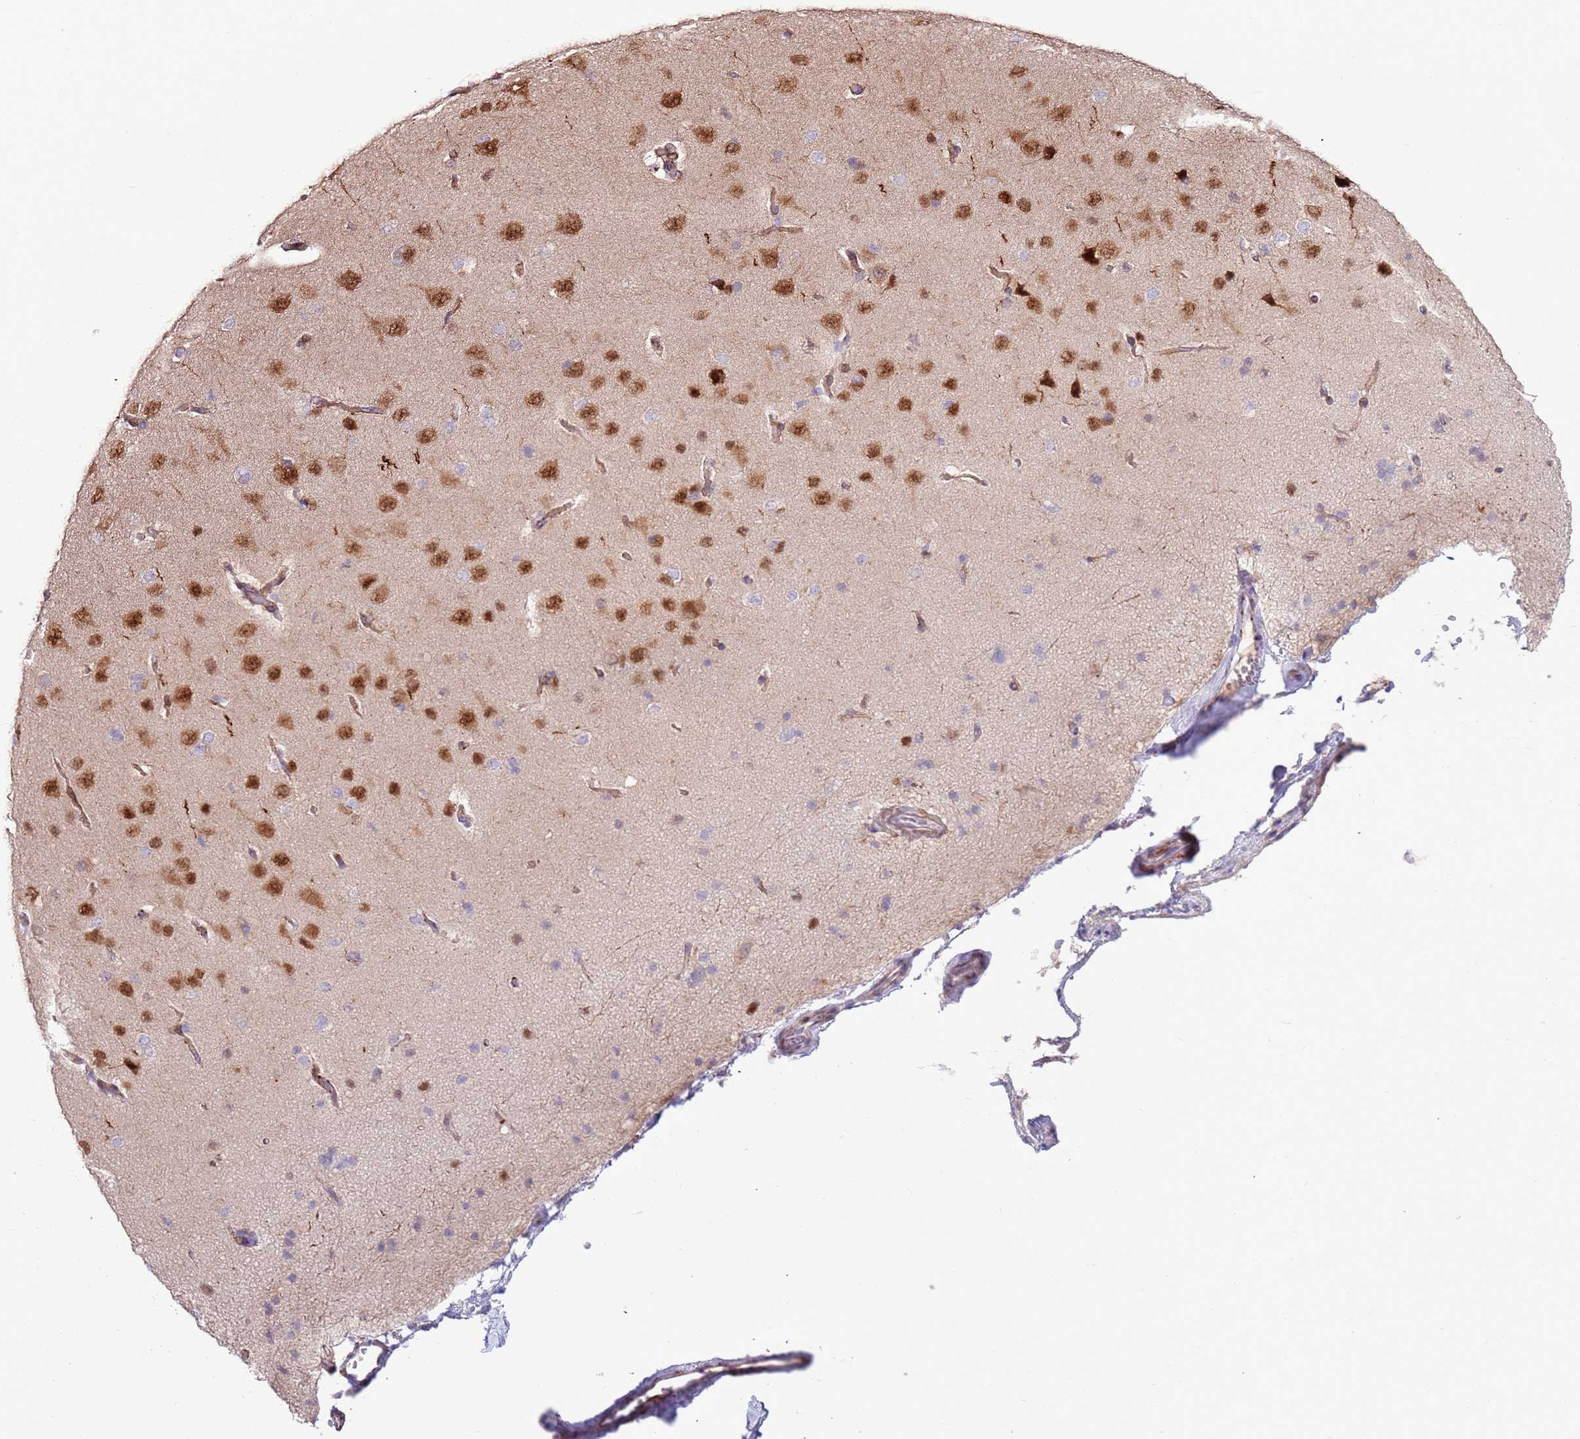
{"staining": {"intensity": "moderate", "quantity": "<25%", "location": "cytoplasmic/membranous"}, "tissue": "cerebral cortex", "cell_type": "Endothelial cells", "image_type": "normal", "snomed": [{"axis": "morphology", "description": "Normal tissue, NOS"}, {"axis": "topography", "description": "Cerebral cortex"}], "caption": "Immunohistochemistry (IHC) micrograph of unremarkable human cerebral cortex stained for a protein (brown), which shows low levels of moderate cytoplasmic/membranous staining in approximately <25% of endothelial cells.", "gene": "LGI4", "patient": {"sex": "male", "age": 62}}